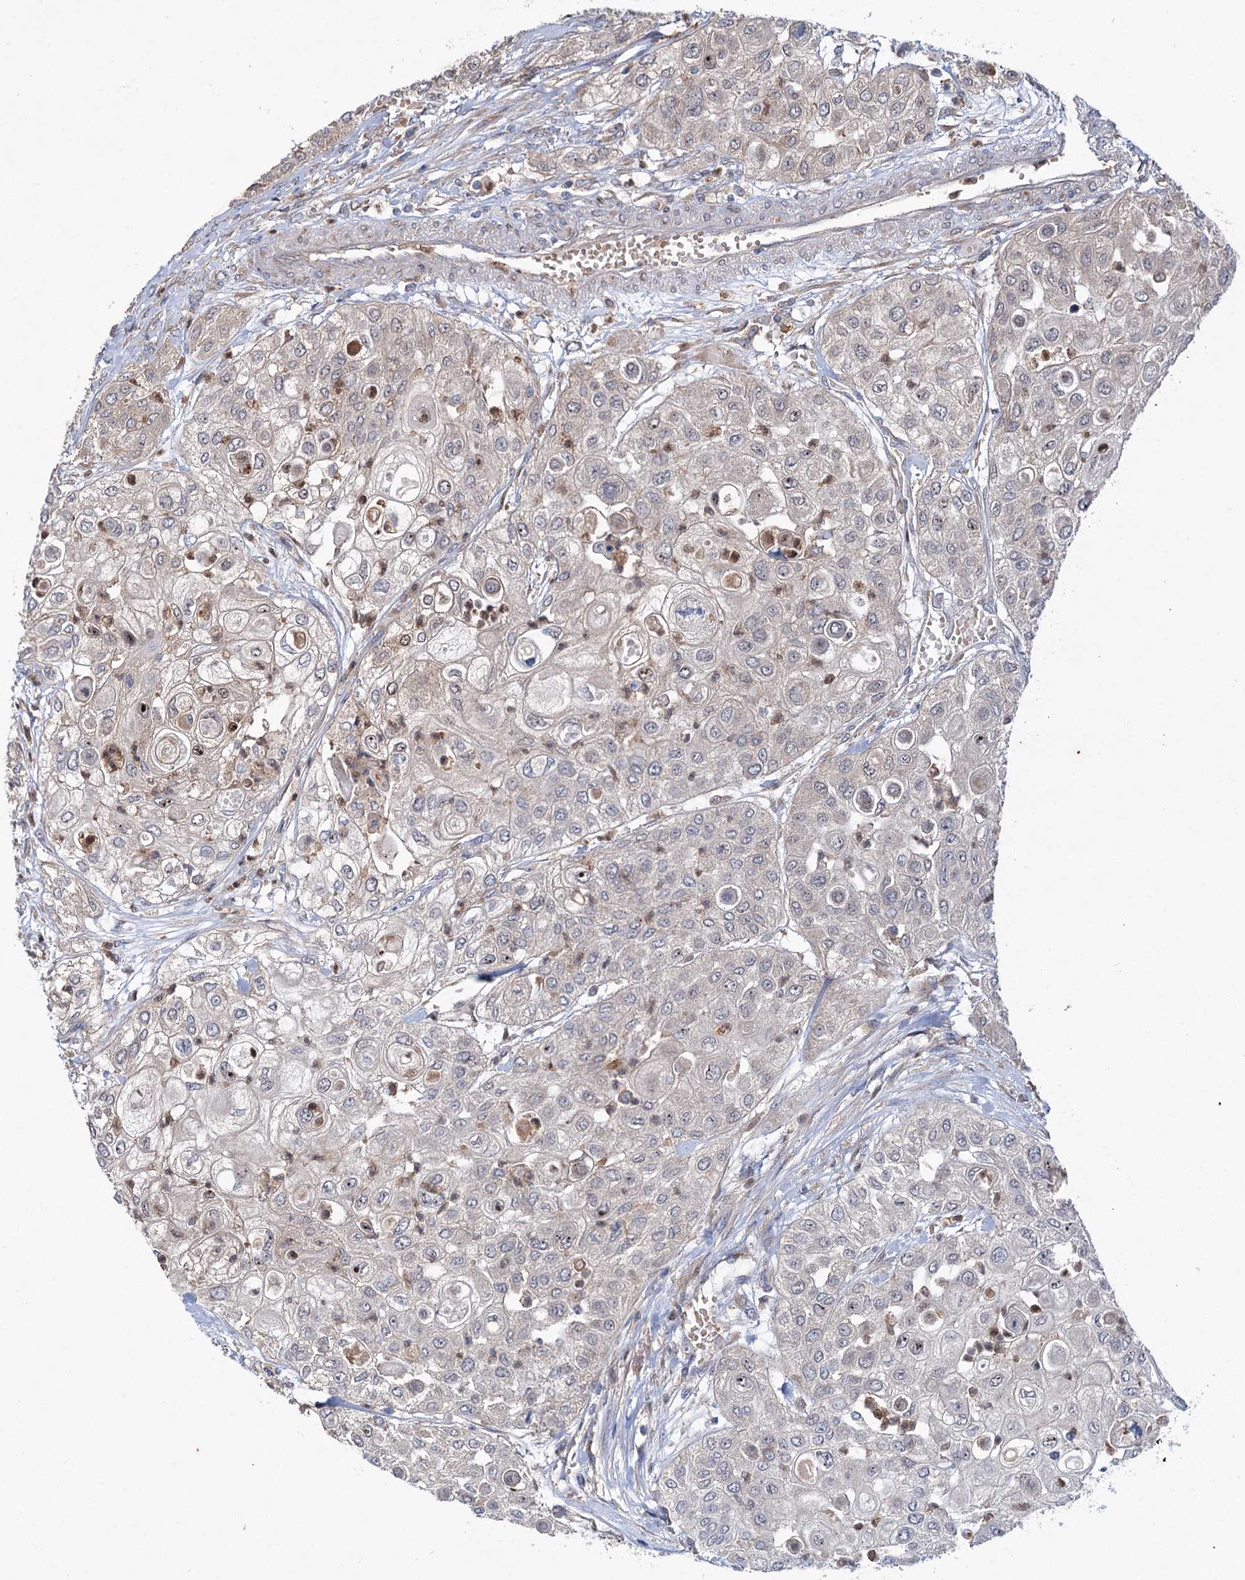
{"staining": {"intensity": "negative", "quantity": "none", "location": "none"}, "tissue": "urothelial cancer", "cell_type": "Tumor cells", "image_type": "cancer", "snomed": [{"axis": "morphology", "description": "Urothelial carcinoma, High grade"}, {"axis": "topography", "description": "Urinary bladder"}], "caption": "This is an IHC histopathology image of urothelial cancer. There is no positivity in tumor cells.", "gene": "PTPN3", "patient": {"sex": "female", "age": 79}}